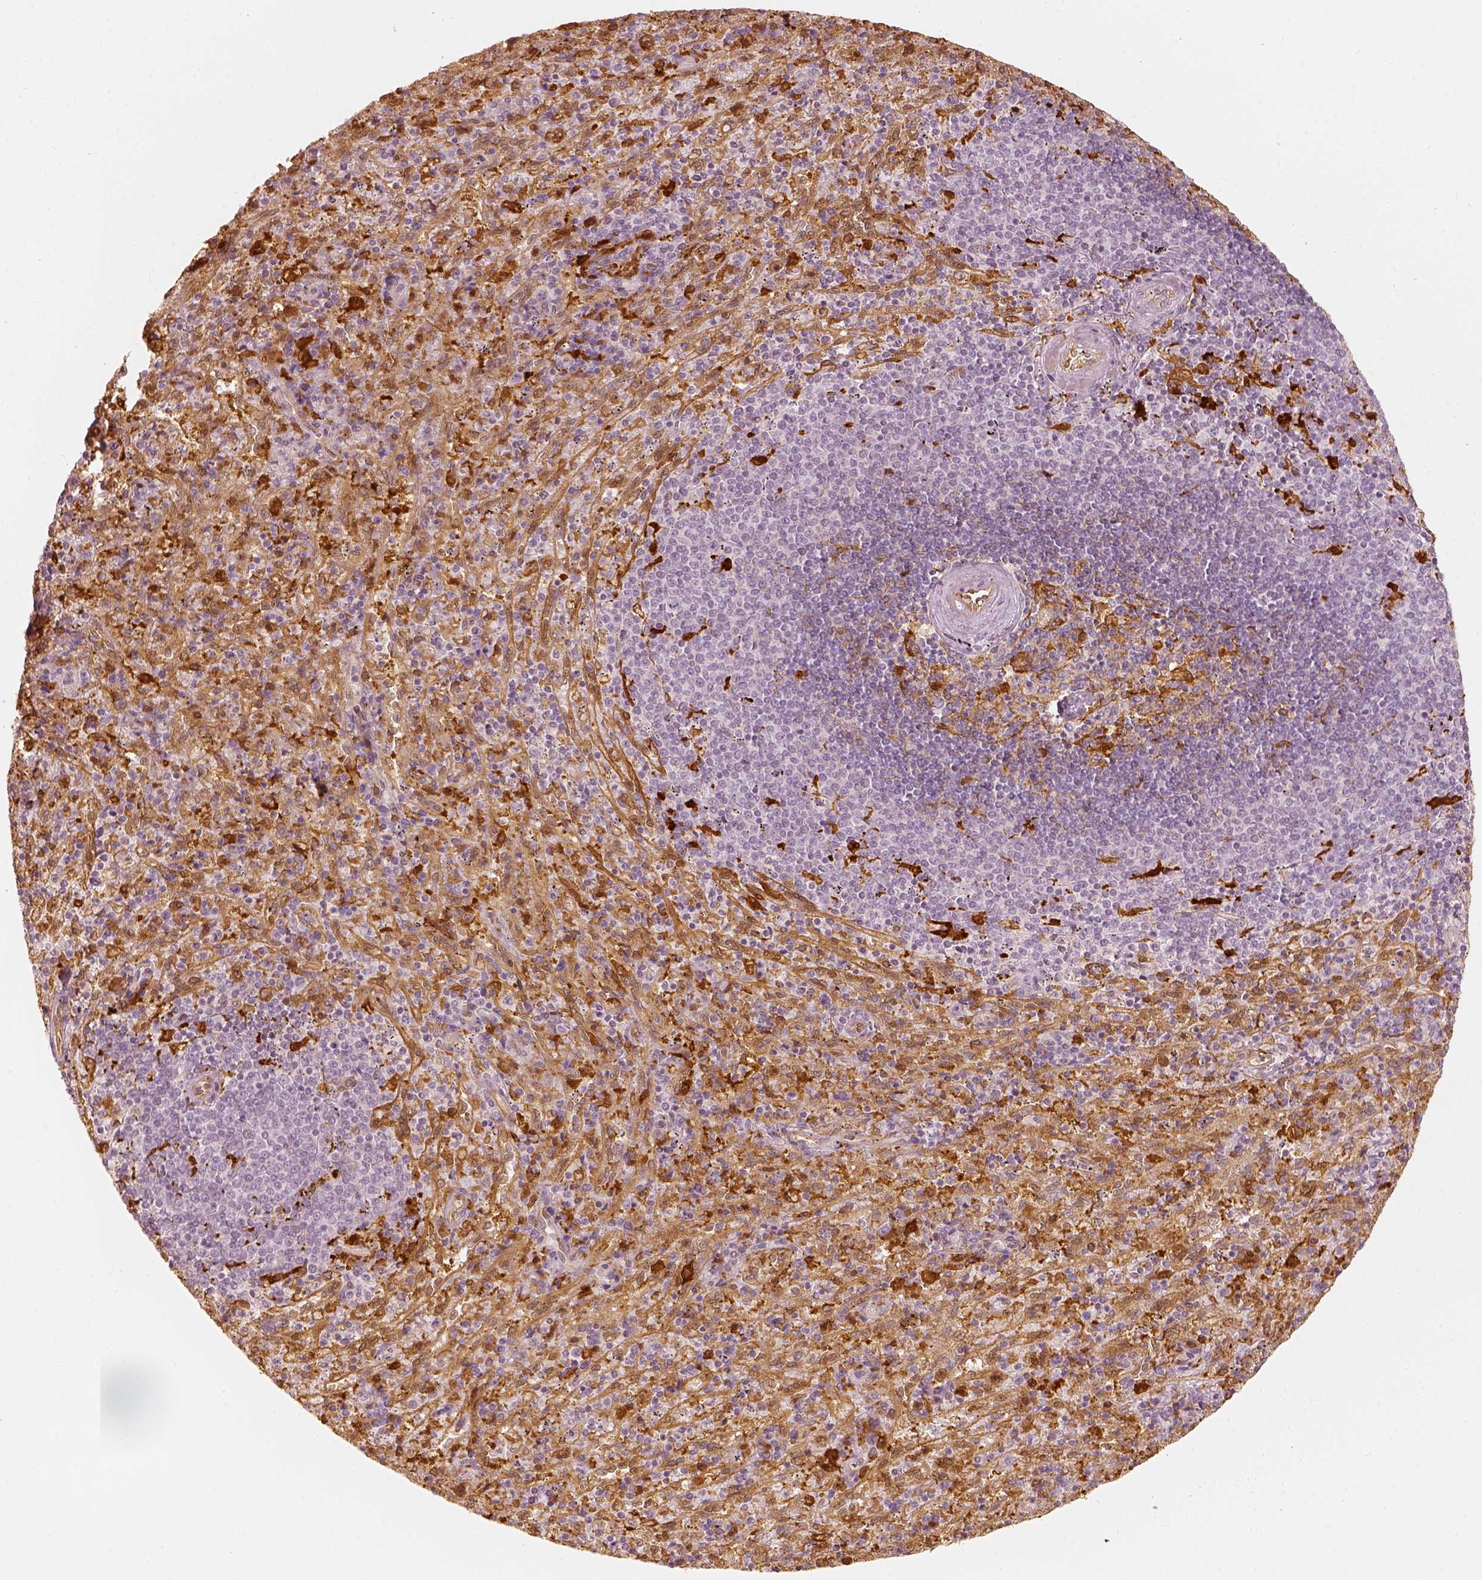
{"staining": {"intensity": "moderate", "quantity": "25%-75%", "location": "cytoplasmic/membranous"}, "tissue": "spleen", "cell_type": "Cells in red pulp", "image_type": "normal", "snomed": [{"axis": "morphology", "description": "Normal tissue, NOS"}, {"axis": "topography", "description": "Spleen"}], "caption": "DAB (3,3'-diaminobenzidine) immunohistochemical staining of benign human spleen shows moderate cytoplasmic/membranous protein staining in about 25%-75% of cells in red pulp. The staining was performed using DAB, with brown indicating positive protein expression. Nuclei are stained blue with hematoxylin.", "gene": "FSCN1", "patient": {"sex": "male", "age": 57}}